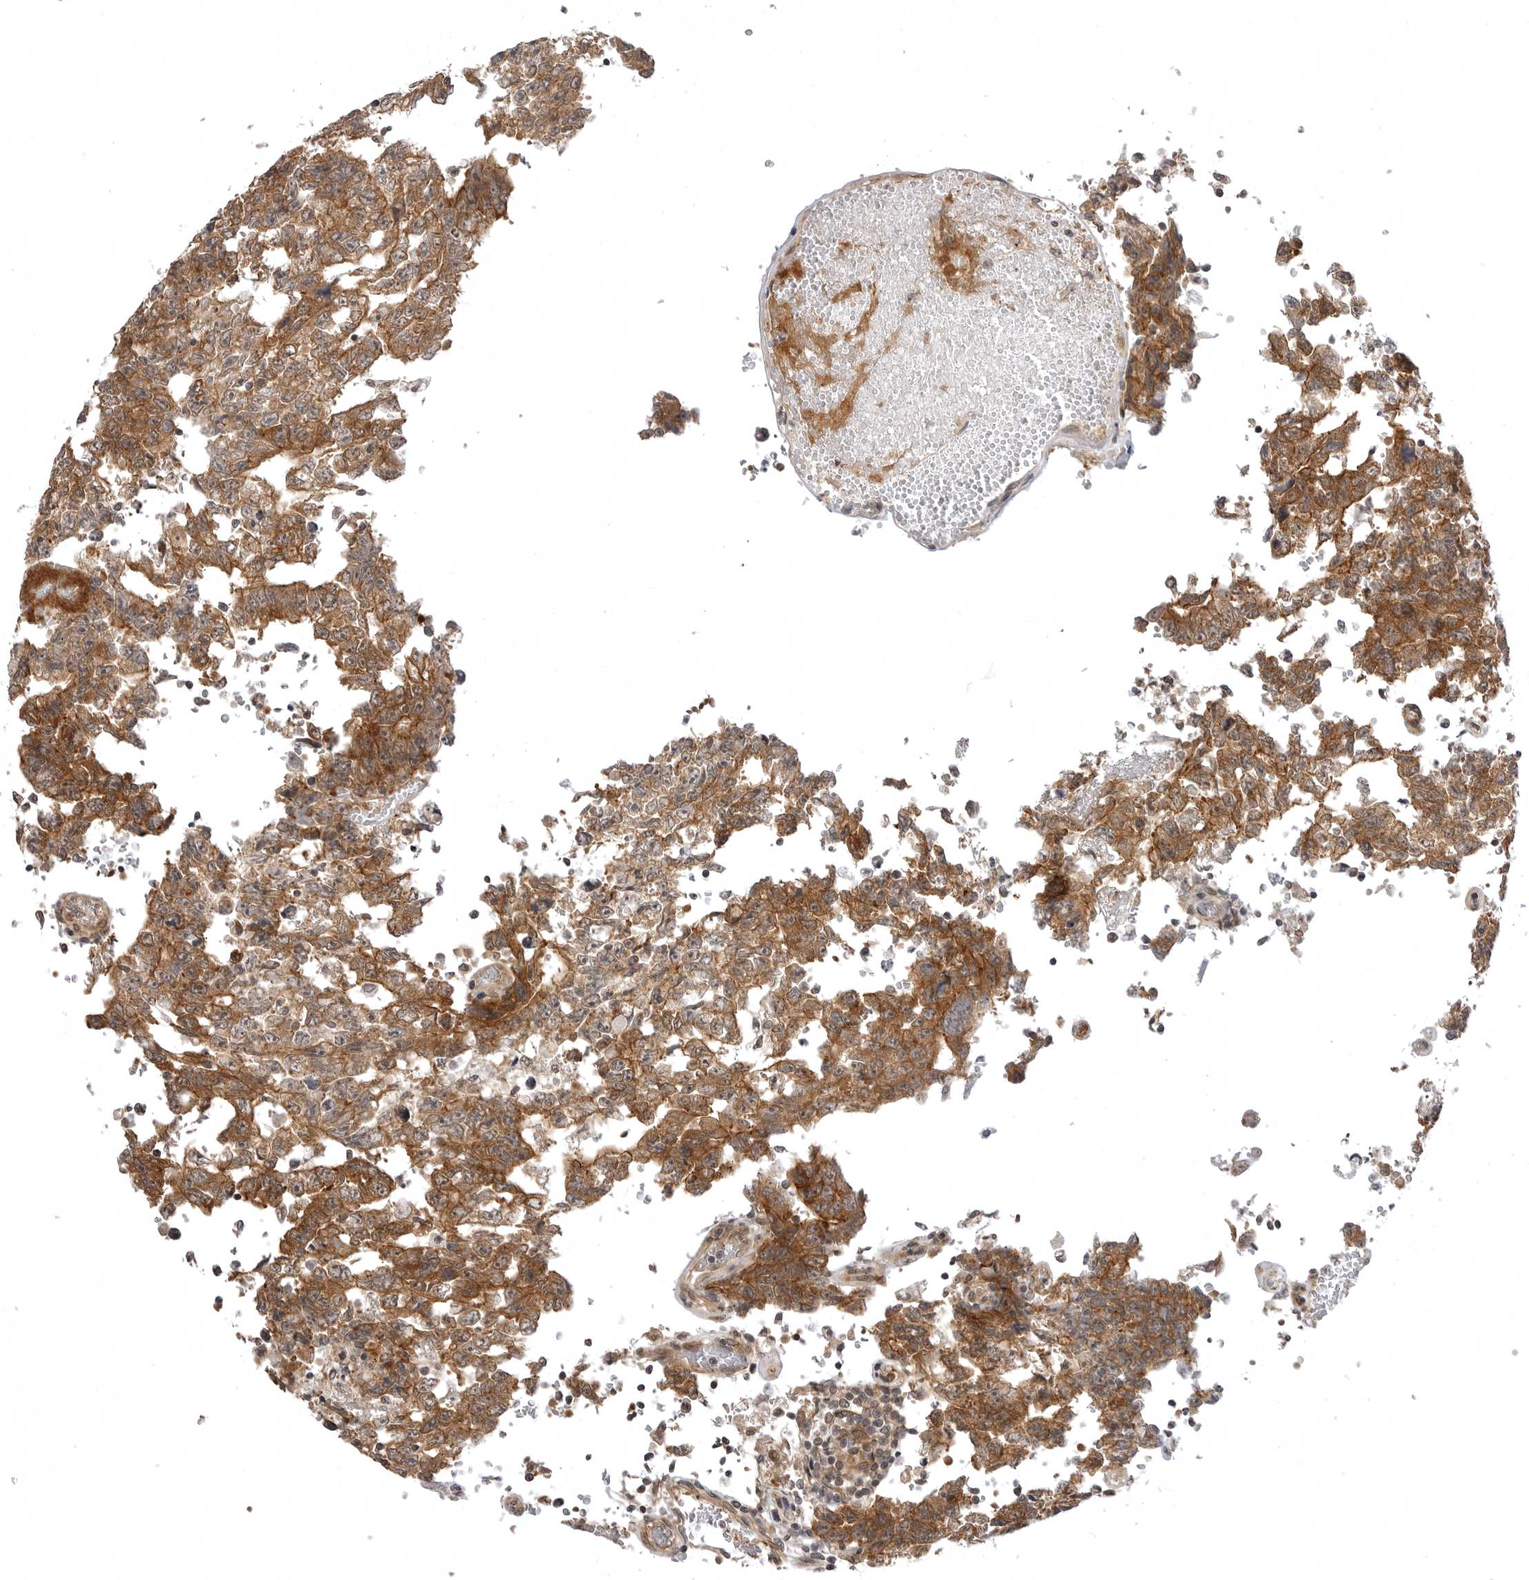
{"staining": {"intensity": "moderate", "quantity": ">75%", "location": "cytoplasmic/membranous"}, "tissue": "testis cancer", "cell_type": "Tumor cells", "image_type": "cancer", "snomed": [{"axis": "morphology", "description": "Carcinoma, Embryonal, NOS"}, {"axis": "topography", "description": "Testis"}], "caption": "Embryonal carcinoma (testis) stained with a protein marker reveals moderate staining in tumor cells.", "gene": "SORBS1", "patient": {"sex": "male", "age": 26}}